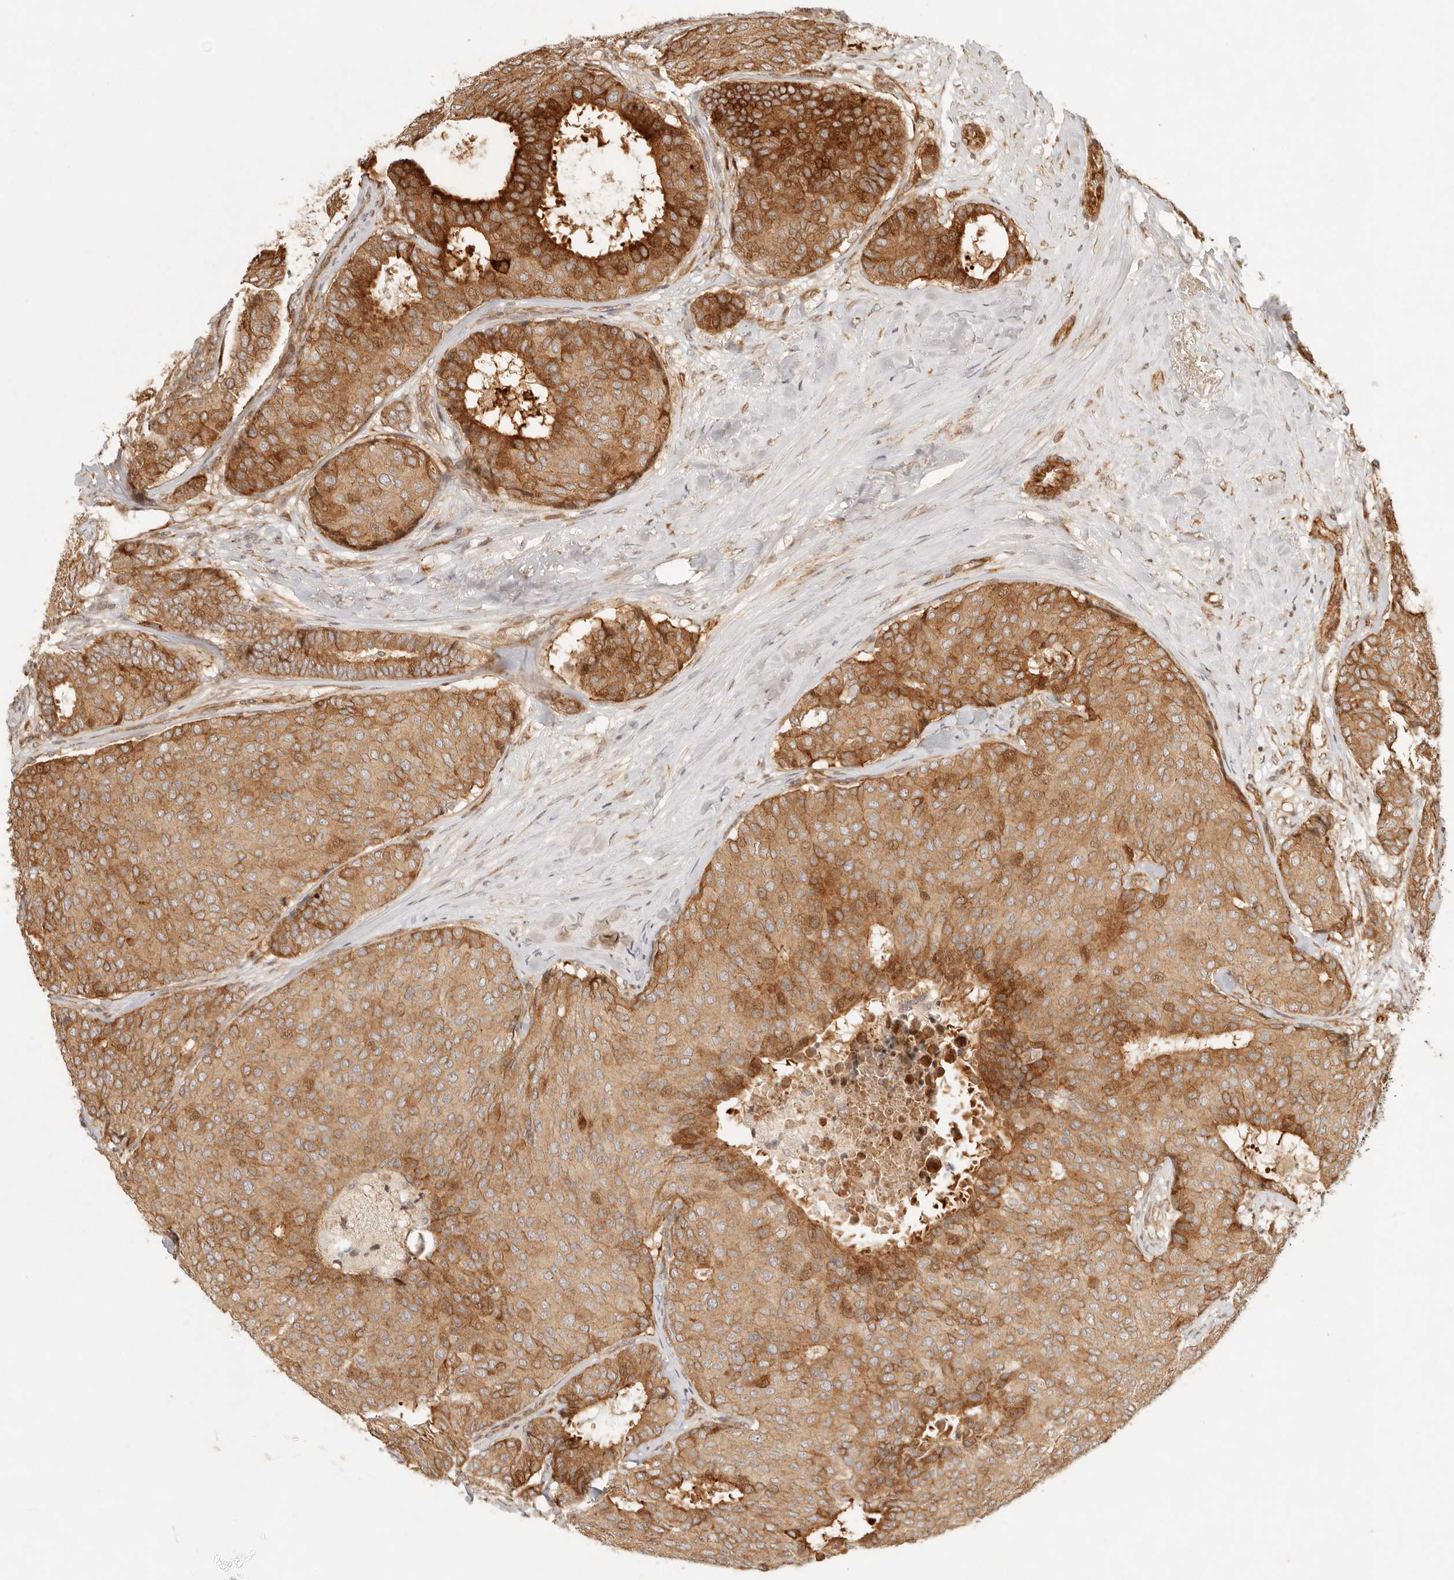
{"staining": {"intensity": "moderate", "quantity": ">75%", "location": "cytoplasmic/membranous"}, "tissue": "breast cancer", "cell_type": "Tumor cells", "image_type": "cancer", "snomed": [{"axis": "morphology", "description": "Duct carcinoma"}, {"axis": "topography", "description": "Breast"}], "caption": "Moderate cytoplasmic/membranous expression is appreciated in approximately >75% of tumor cells in infiltrating ductal carcinoma (breast). (DAB = brown stain, brightfield microscopy at high magnification).", "gene": "KLHL38", "patient": {"sex": "female", "age": 75}}